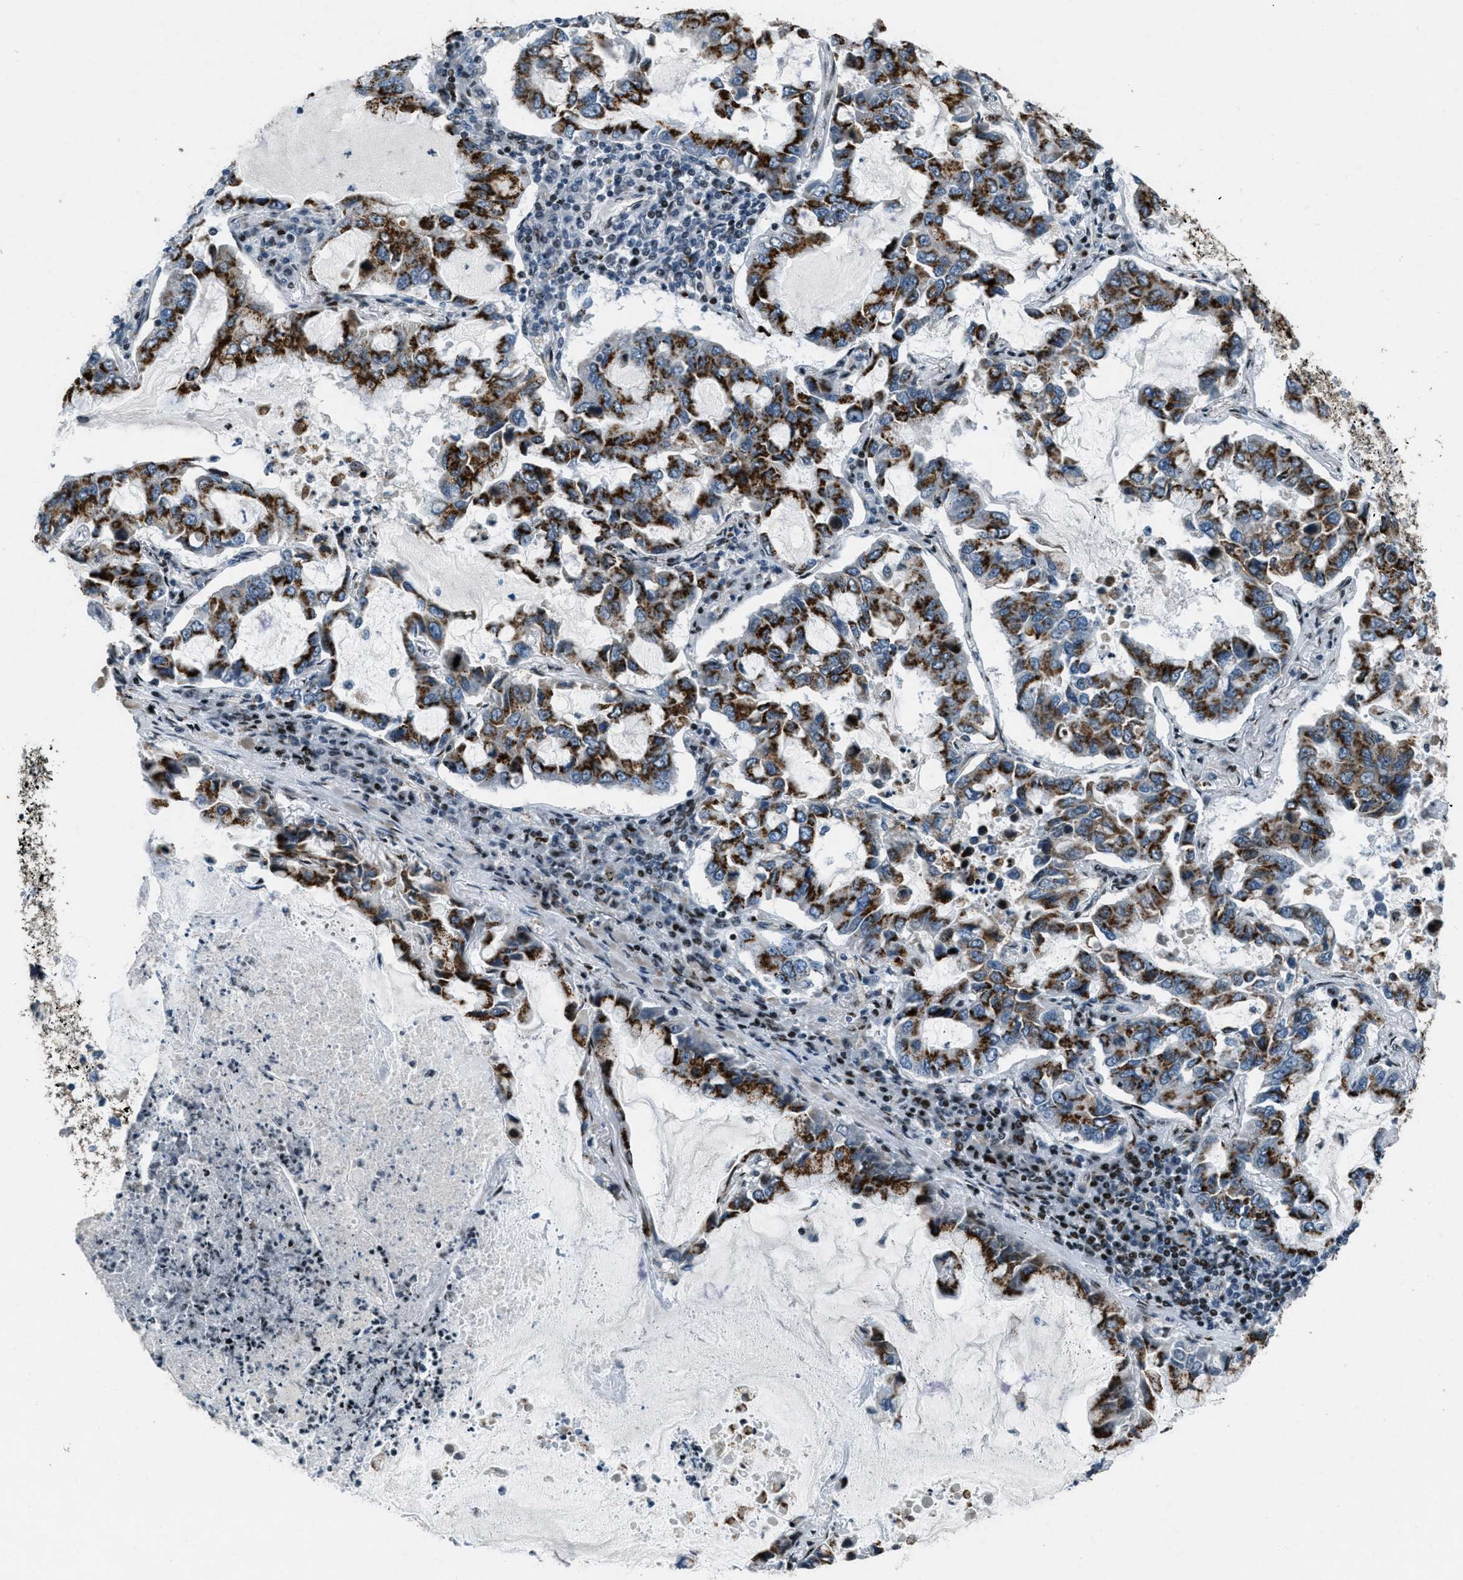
{"staining": {"intensity": "strong", "quantity": ">75%", "location": "cytoplasmic/membranous"}, "tissue": "lung cancer", "cell_type": "Tumor cells", "image_type": "cancer", "snomed": [{"axis": "morphology", "description": "Adenocarcinoma, NOS"}, {"axis": "topography", "description": "Lung"}], "caption": "A photomicrograph of lung cancer (adenocarcinoma) stained for a protein demonstrates strong cytoplasmic/membranous brown staining in tumor cells.", "gene": "GPC6", "patient": {"sex": "male", "age": 64}}